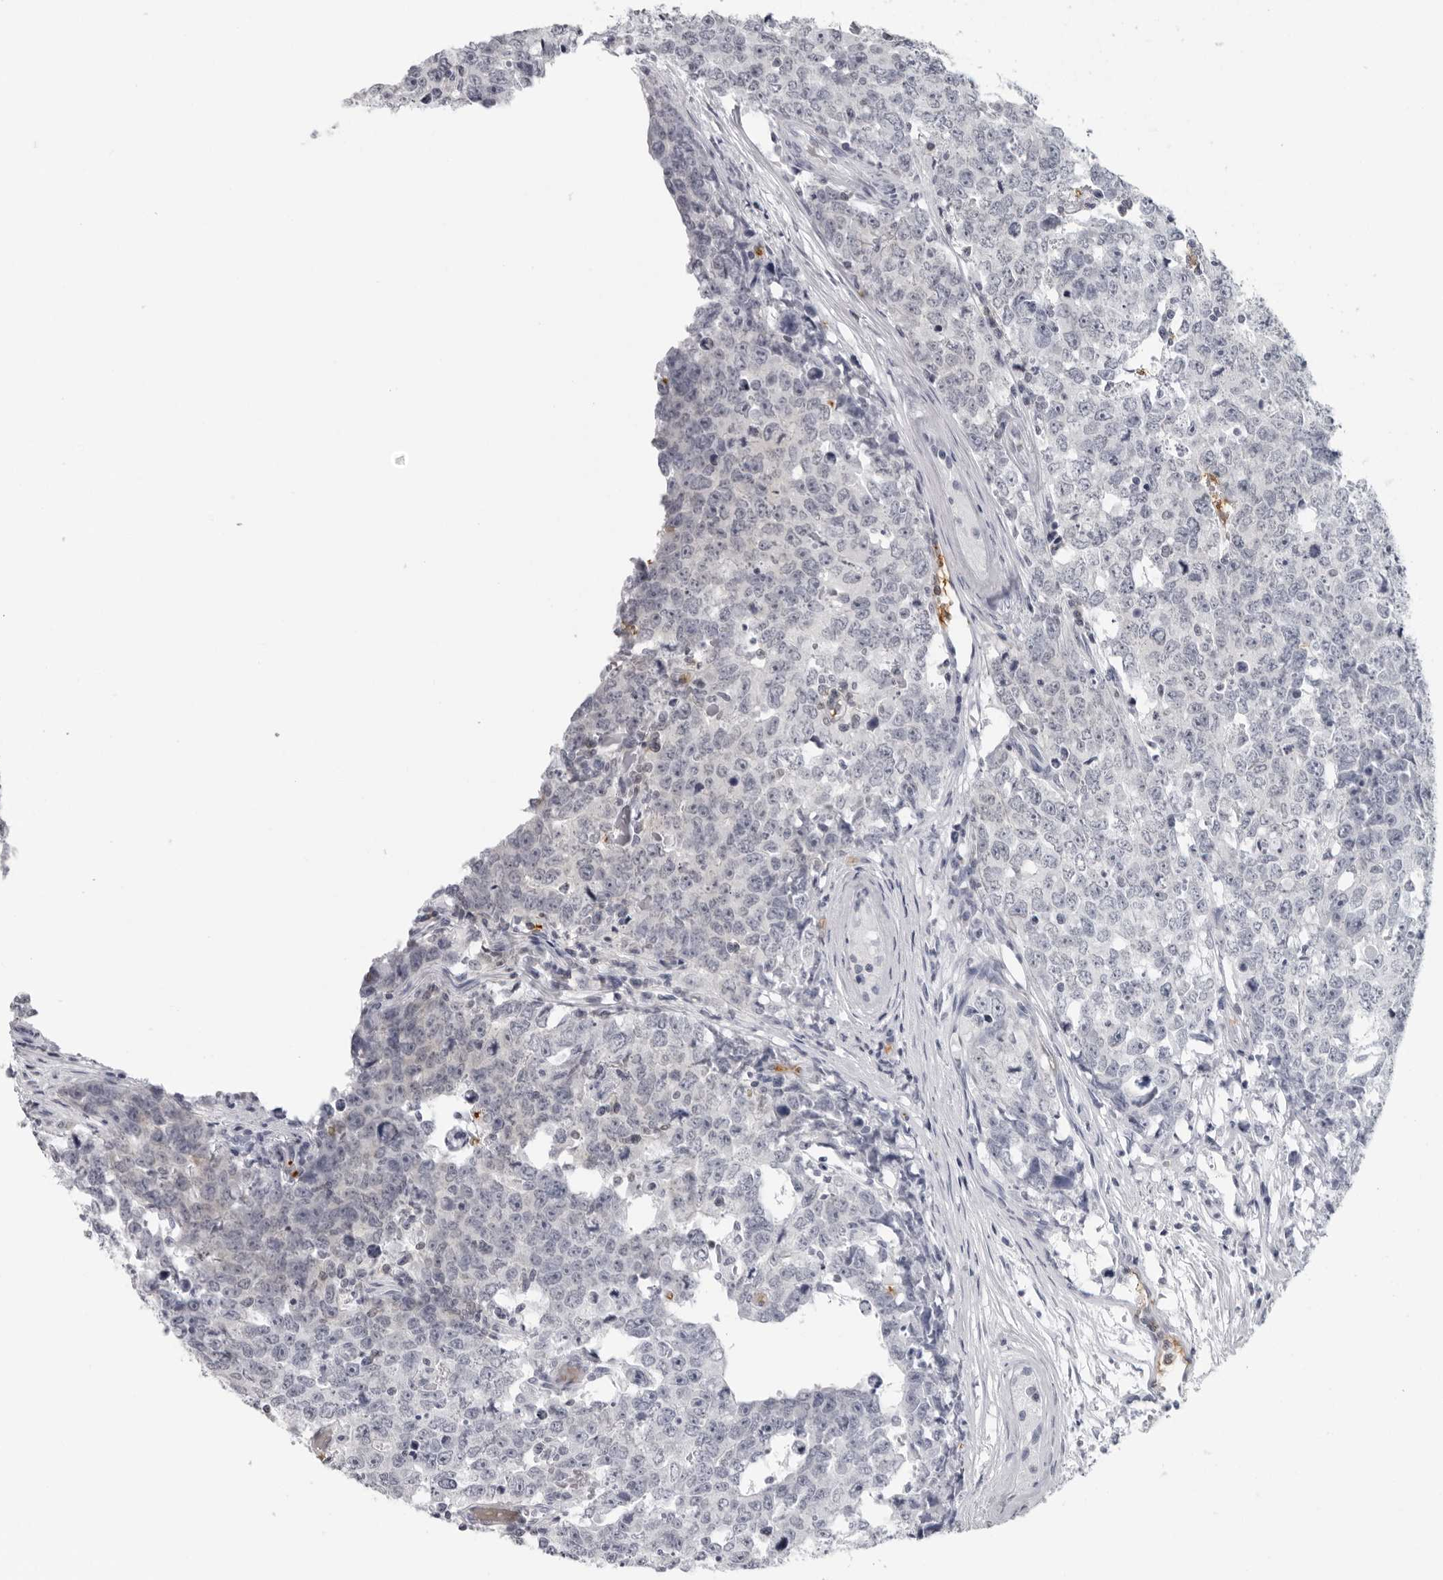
{"staining": {"intensity": "negative", "quantity": "none", "location": "none"}, "tissue": "testis cancer", "cell_type": "Tumor cells", "image_type": "cancer", "snomed": [{"axis": "morphology", "description": "Carcinoma, Embryonal, NOS"}, {"axis": "topography", "description": "Testis"}], "caption": "Tumor cells show no significant positivity in testis embryonal carcinoma.", "gene": "EPB41", "patient": {"sex": "male", "age": 28}}